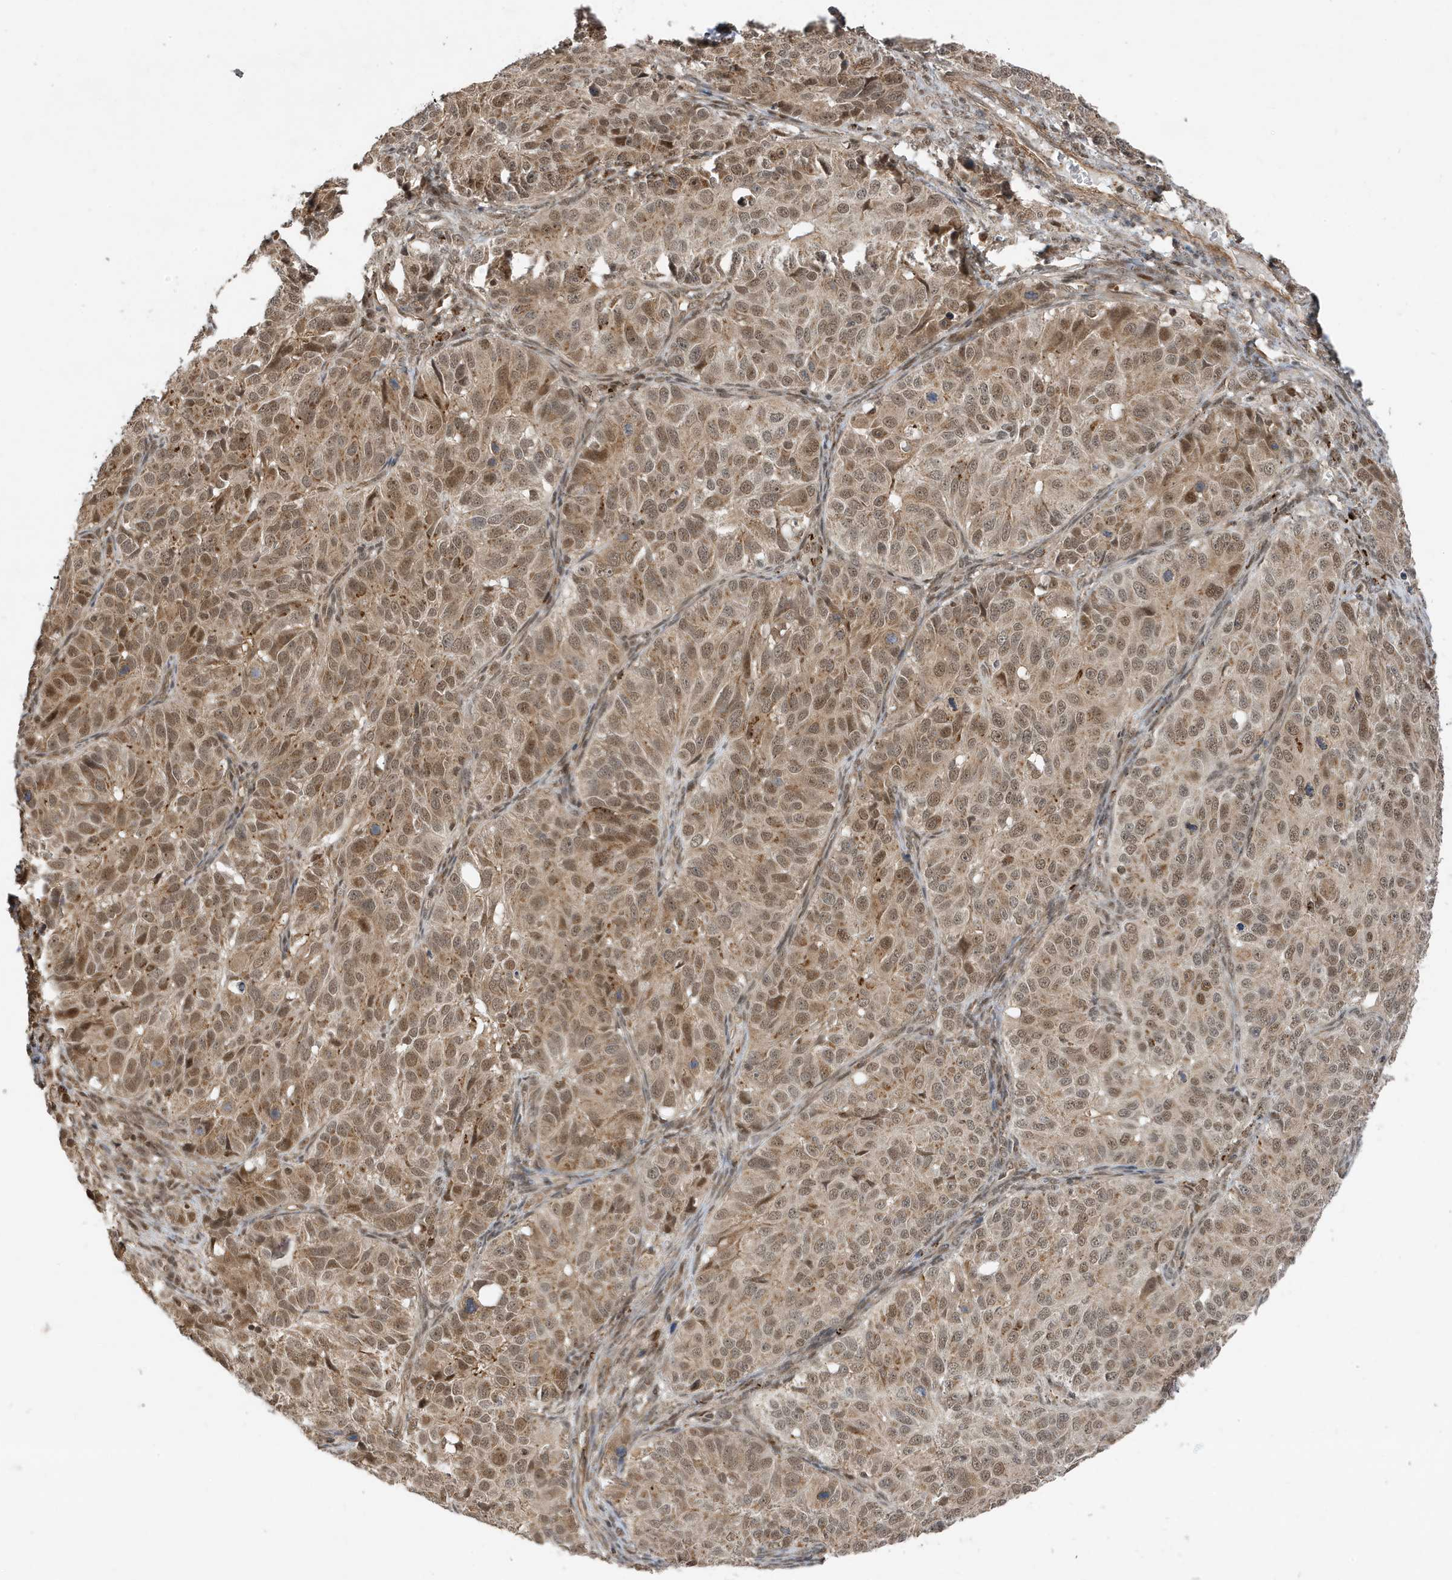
{"staining": {"intensity": "weak", "quantity": ">75%", "location": "nuclear"}, "tissue": "ovarian cancer", "cell_type": "Tumor cells", "image_type": "cancer", "snomed": [{"axis": "morphology", "description": "Carcinoma, endometroid"}, {"axis": "topography", "description": "Ovary"}], "caption": "Approximately >75% of tumor cells in human ovarian cancer (endometroid carcinoma) display weak nuclear protein staining as visualized by brown immunohistochemical staining.", "gene": "MAST3", "patient": {"sex": "female", "age": 51}}